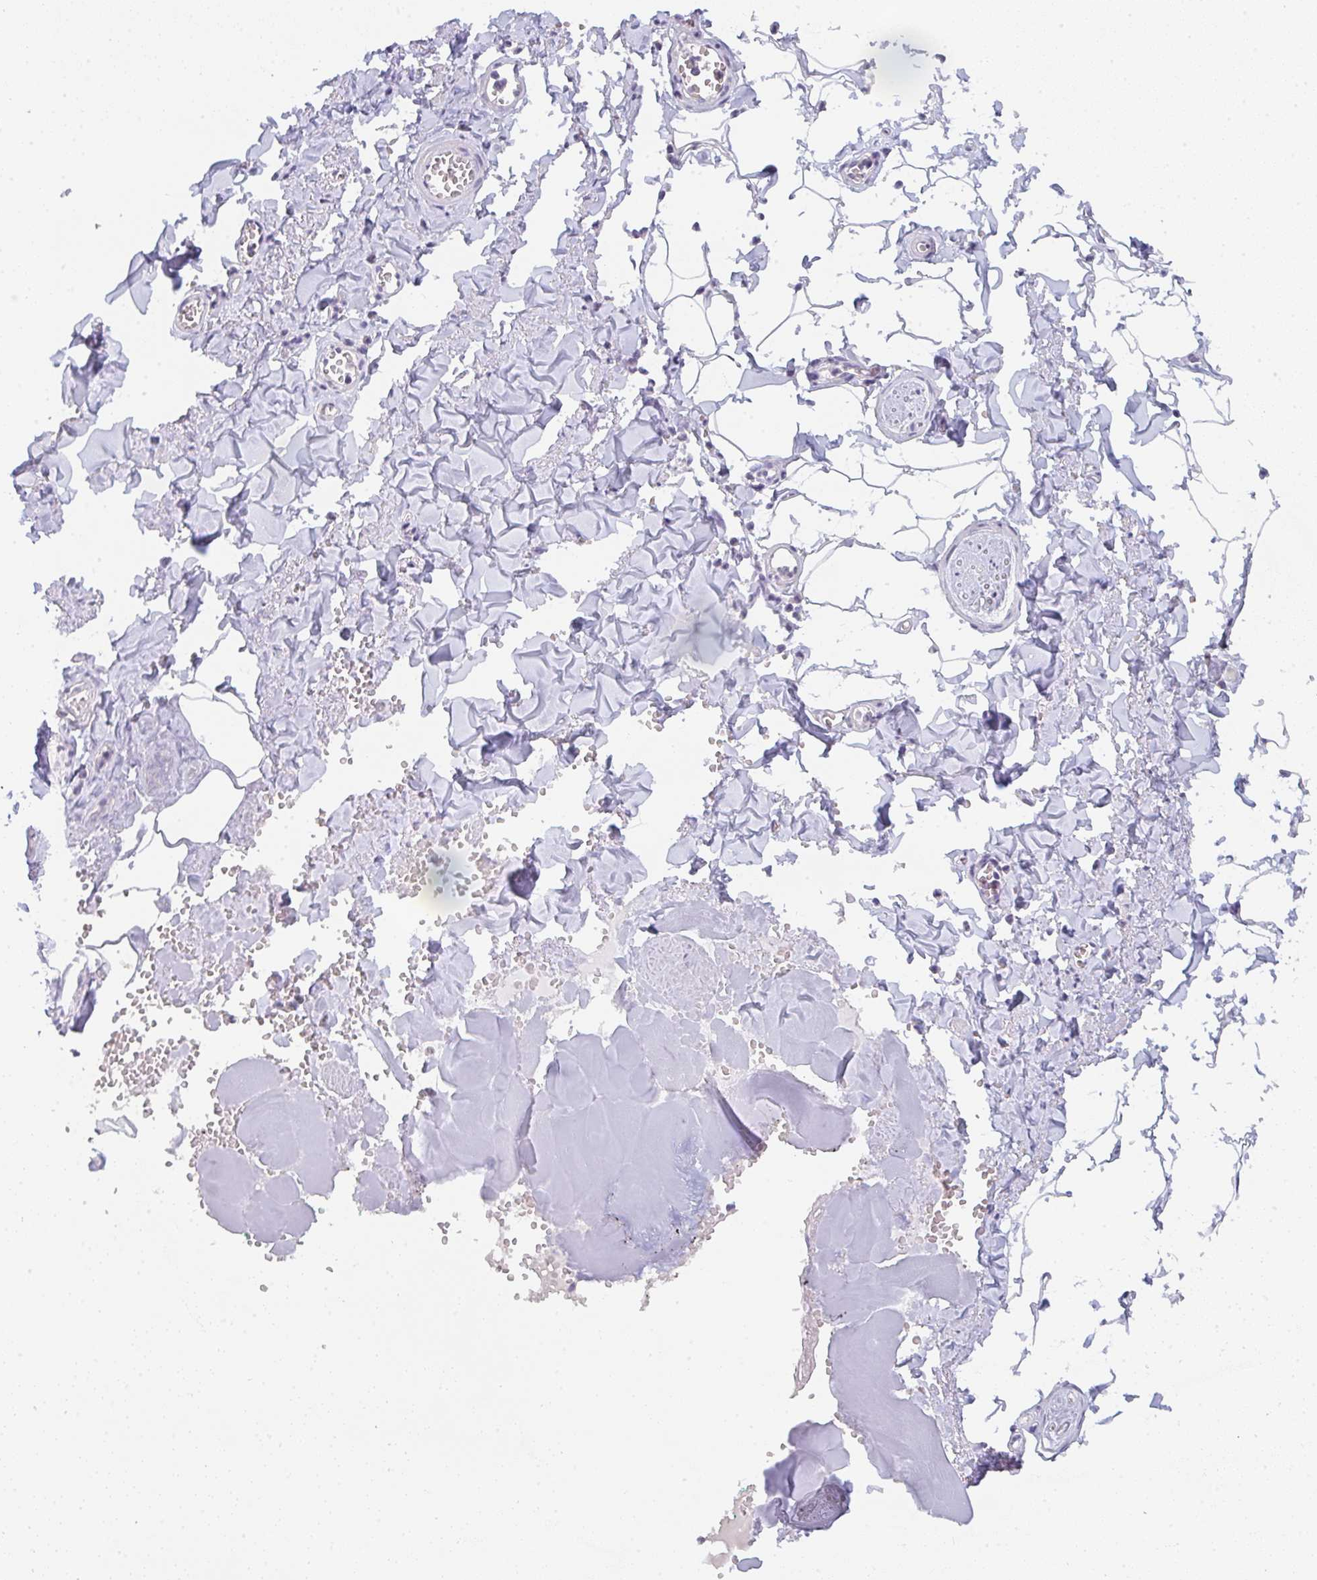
{"staining": {"intensity": "negative", "quantity": "none", "location": "none"}, "tissue": "adipose tissue", "cell_type": "Adipocytes", "image_type": "normal", "snomed": [{"axis": "morphology", "description": "Normal tissue, NOS"}, {"axis": "topography", "description": "Vulva"}, {"axis": "topography", "description": "Peripheral nerve tissue"}], "caption": "This micrograph is of benign adipose tissue stained with immunohistochemistry to label a protein in brown with the nuclei are counter-stained blue. There is no expression in adipocytes.", "gene": "CACNA1S", "patient": {"sex": "female", "age": 66}}